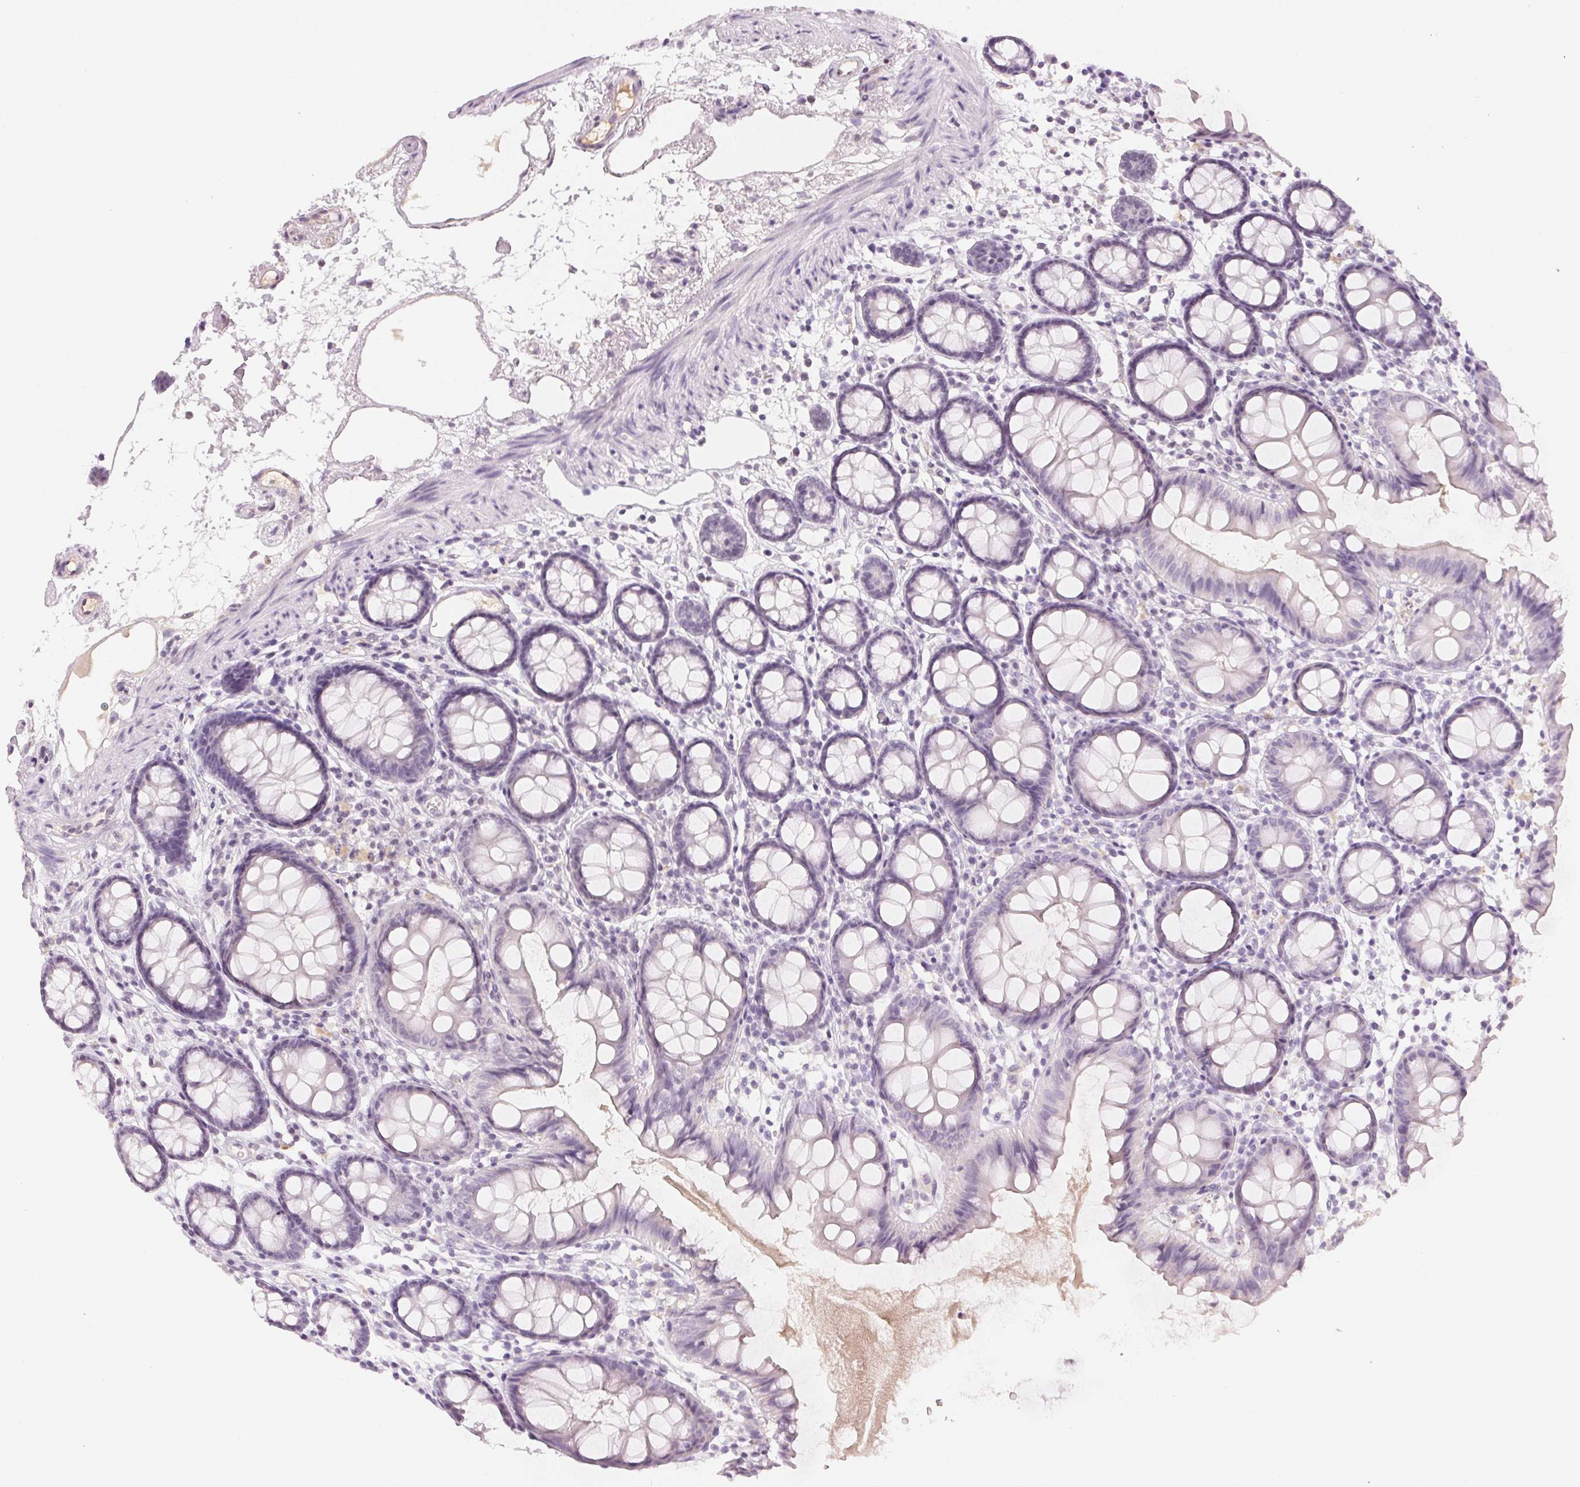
{"staining": {"intensity": "negative", "quantity": "none", "location": "none"}, "tissue": "colon", "cell_type": "Endothelial cells", "image_type": "normal", "snomed": [{"axis": "morphology", "description": "Normal tissue, NOS"}, {"axis": "topography", "description": "Colon"}], "caption": "DAB (3,3'-diaminobenzidine) immunohistochemical staining of benign colon reveals no significant expression in endothelial cells.", "gene": "AFM", "patient": {"sex": "female", "age": 84}}